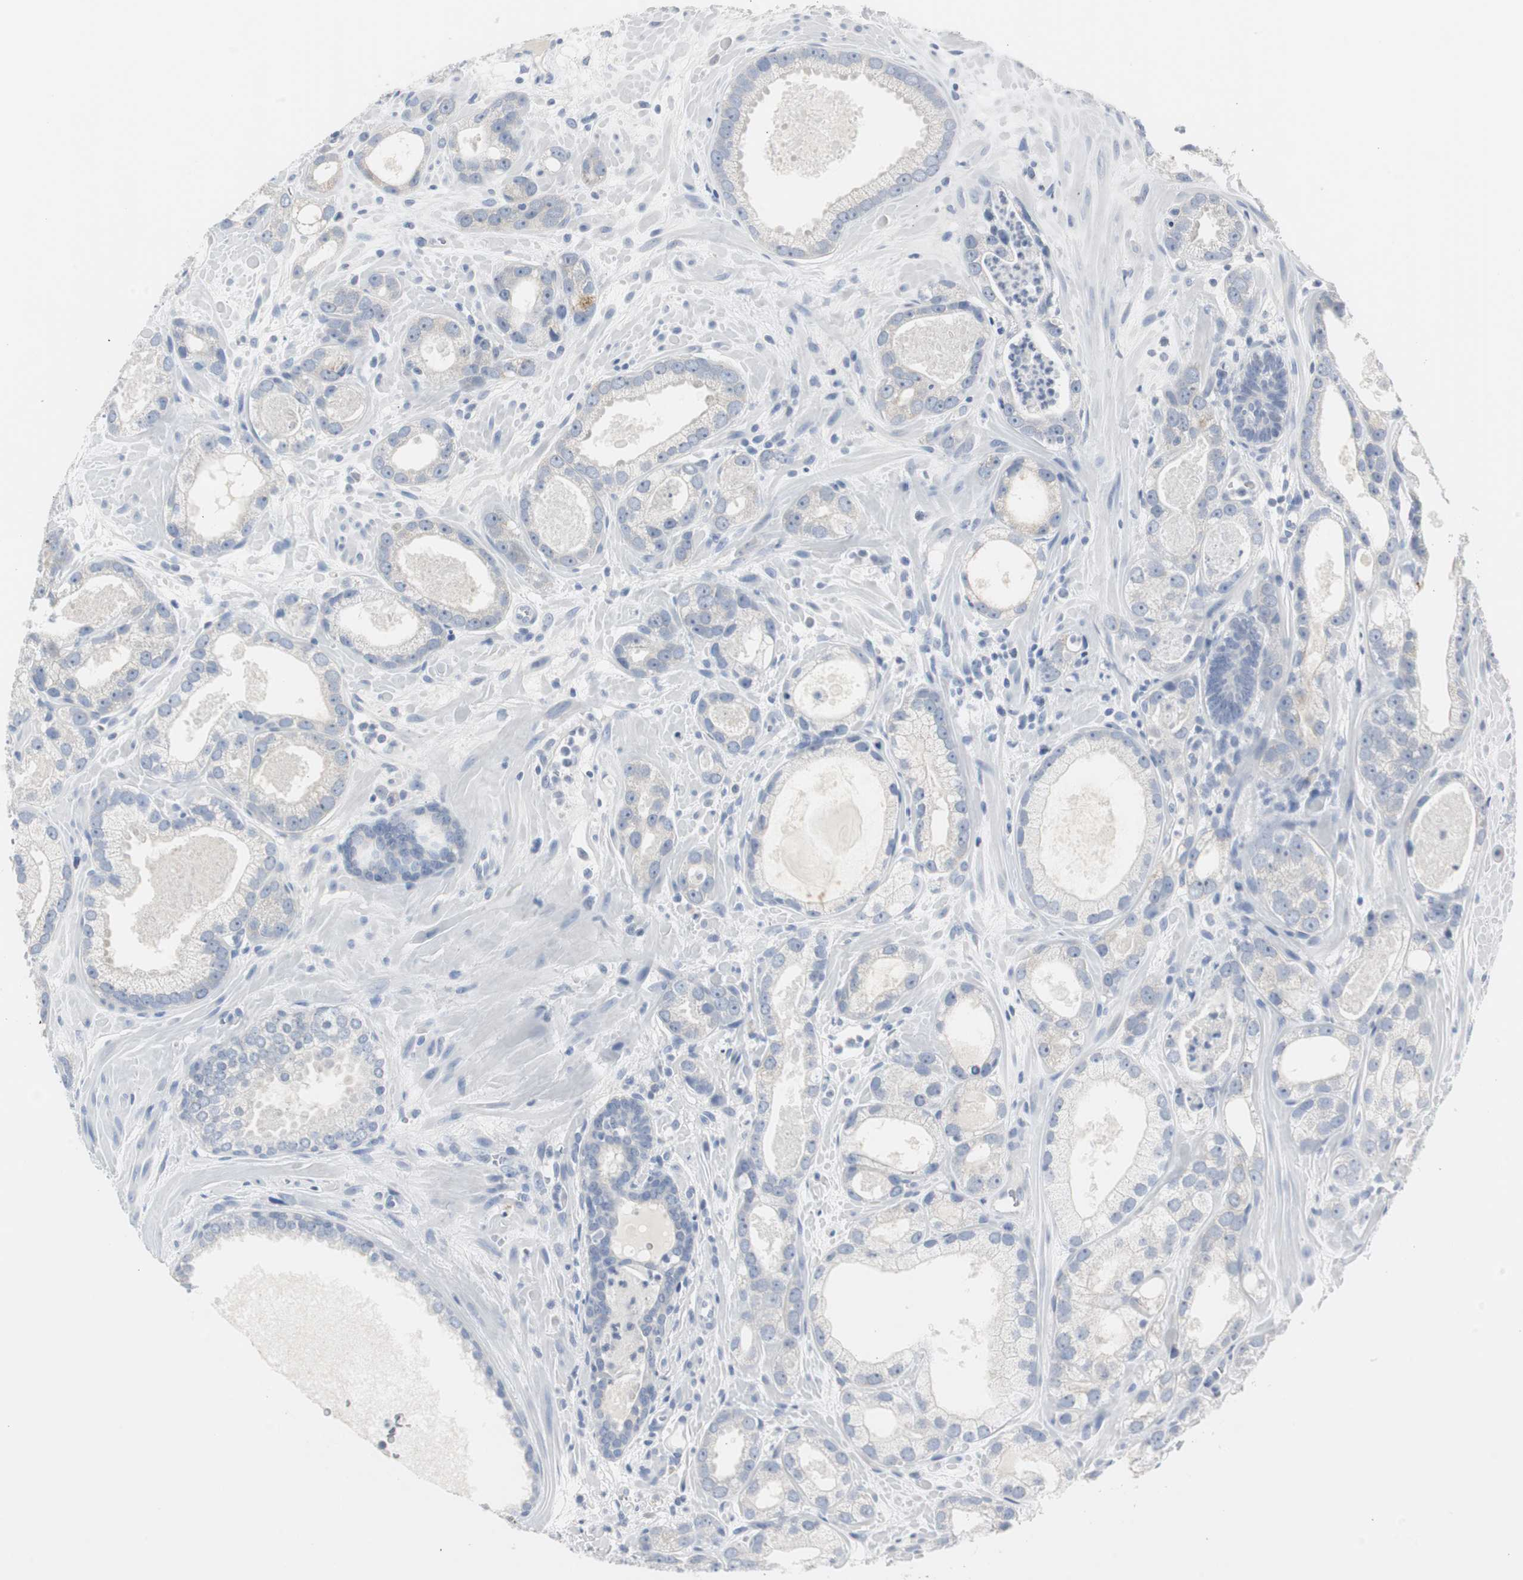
{"staining": {"intensity": "negative", "quantity": "none", "location": "none"}, "tissue": "prostate cancer", "cell_type": "Tumor cells", "image_type": "cancer", "snomed": [{"axis": "morphology", "description": "Adenocarcinoma, Low grade"}, {"axis": "topography", "description": "Prostate"}], "caption": "Adenocarcinoma (low-grade) (prostate) was stained to show a protein in brown. There is no significant positivity in tumor cells. (IHC, brightfield microscopy, high magnification).", "gene": "S100A7", "patient": {"sex": "male", "age": 57}}